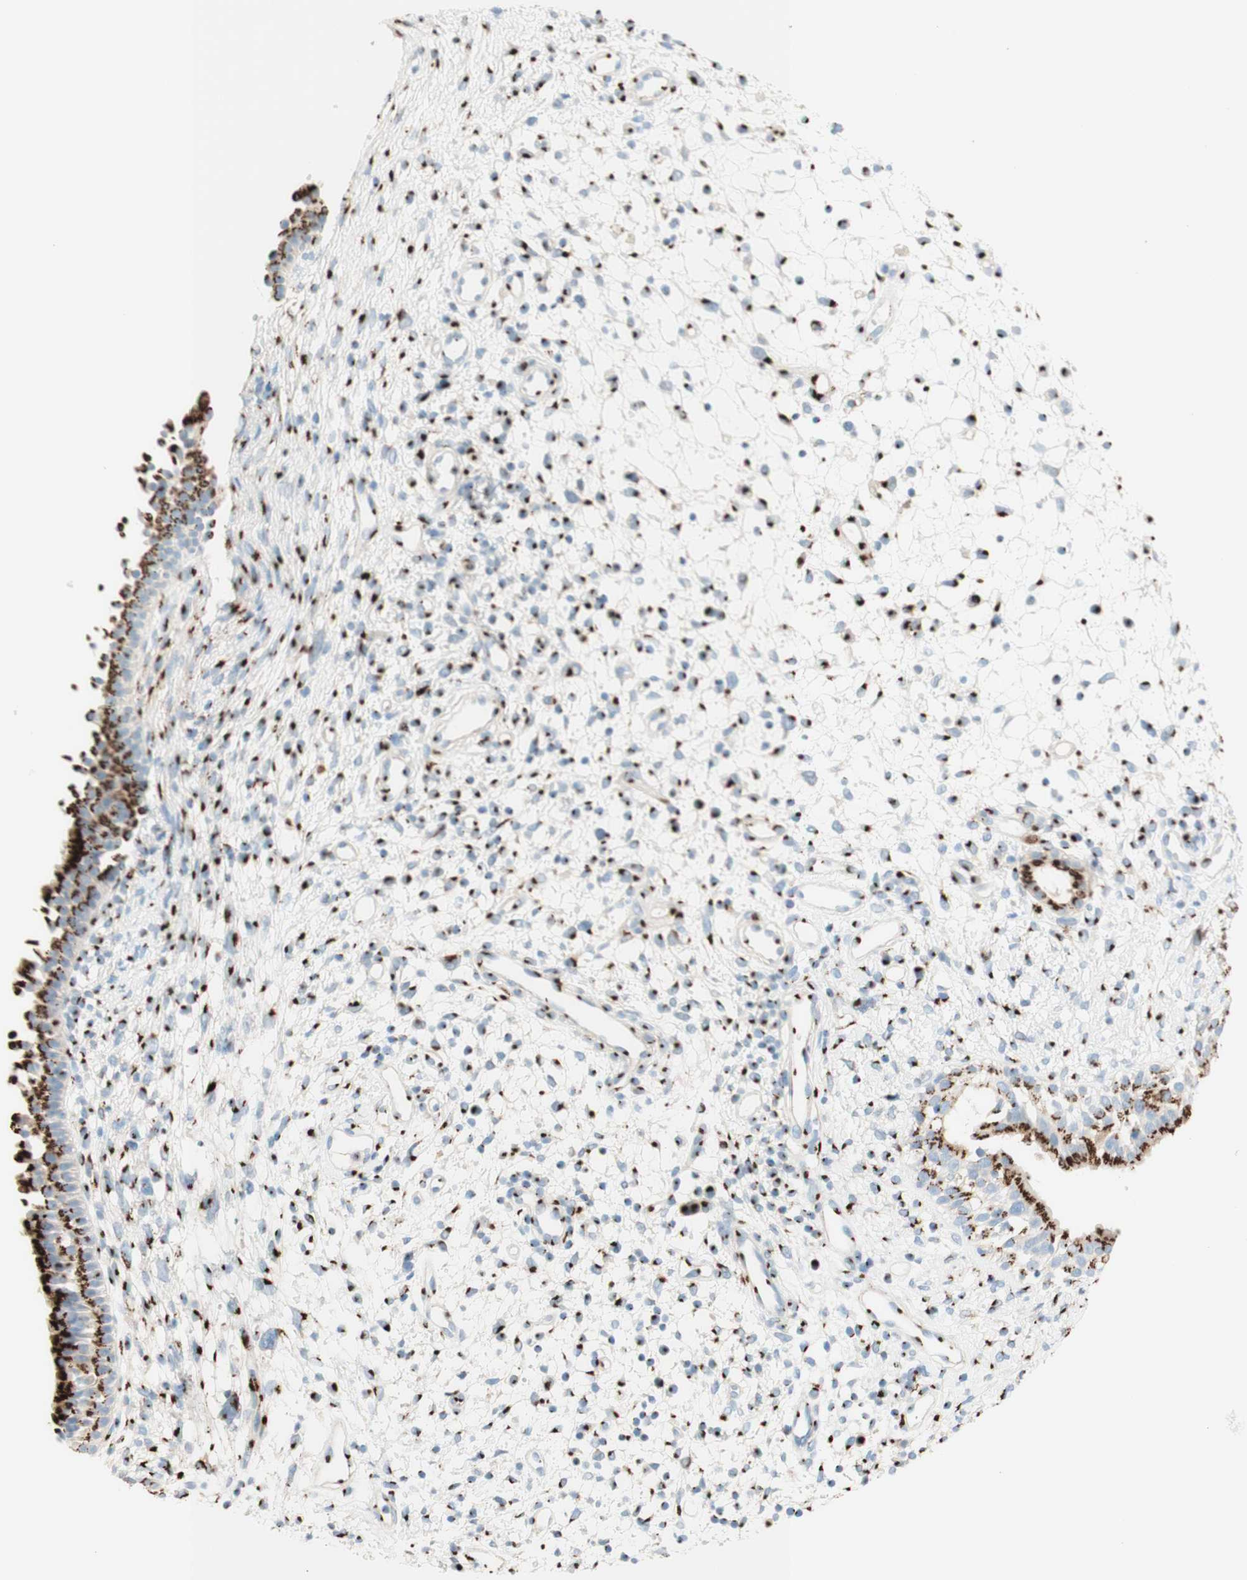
{"staining": {"intensity": "strong", "quantity": ">75%", "location": "cytoplasmic/membranous"}, "tissue": "nasopharynx", "cell_type": "Respiratory epithelial cells", "image_type": "normal", "snomed": [{"axis": "morphology", "description": "Normal tissue, NOS"}, {"axis": "topography", "description": "Nasopharynx"}], "caption": "Immunohistochemical staining of benign nasopharynx demonstrates >75% levels of strong cytoplasmic/membranous protein staining in approximately >75% of respiratory epithelial cells. (DAB (3,3'-diaminobenzidine) IHC with brightfield microscopy, high magnification).", "gene": "GOLGB1", "patient": {"sex": "male", "age": 22}}